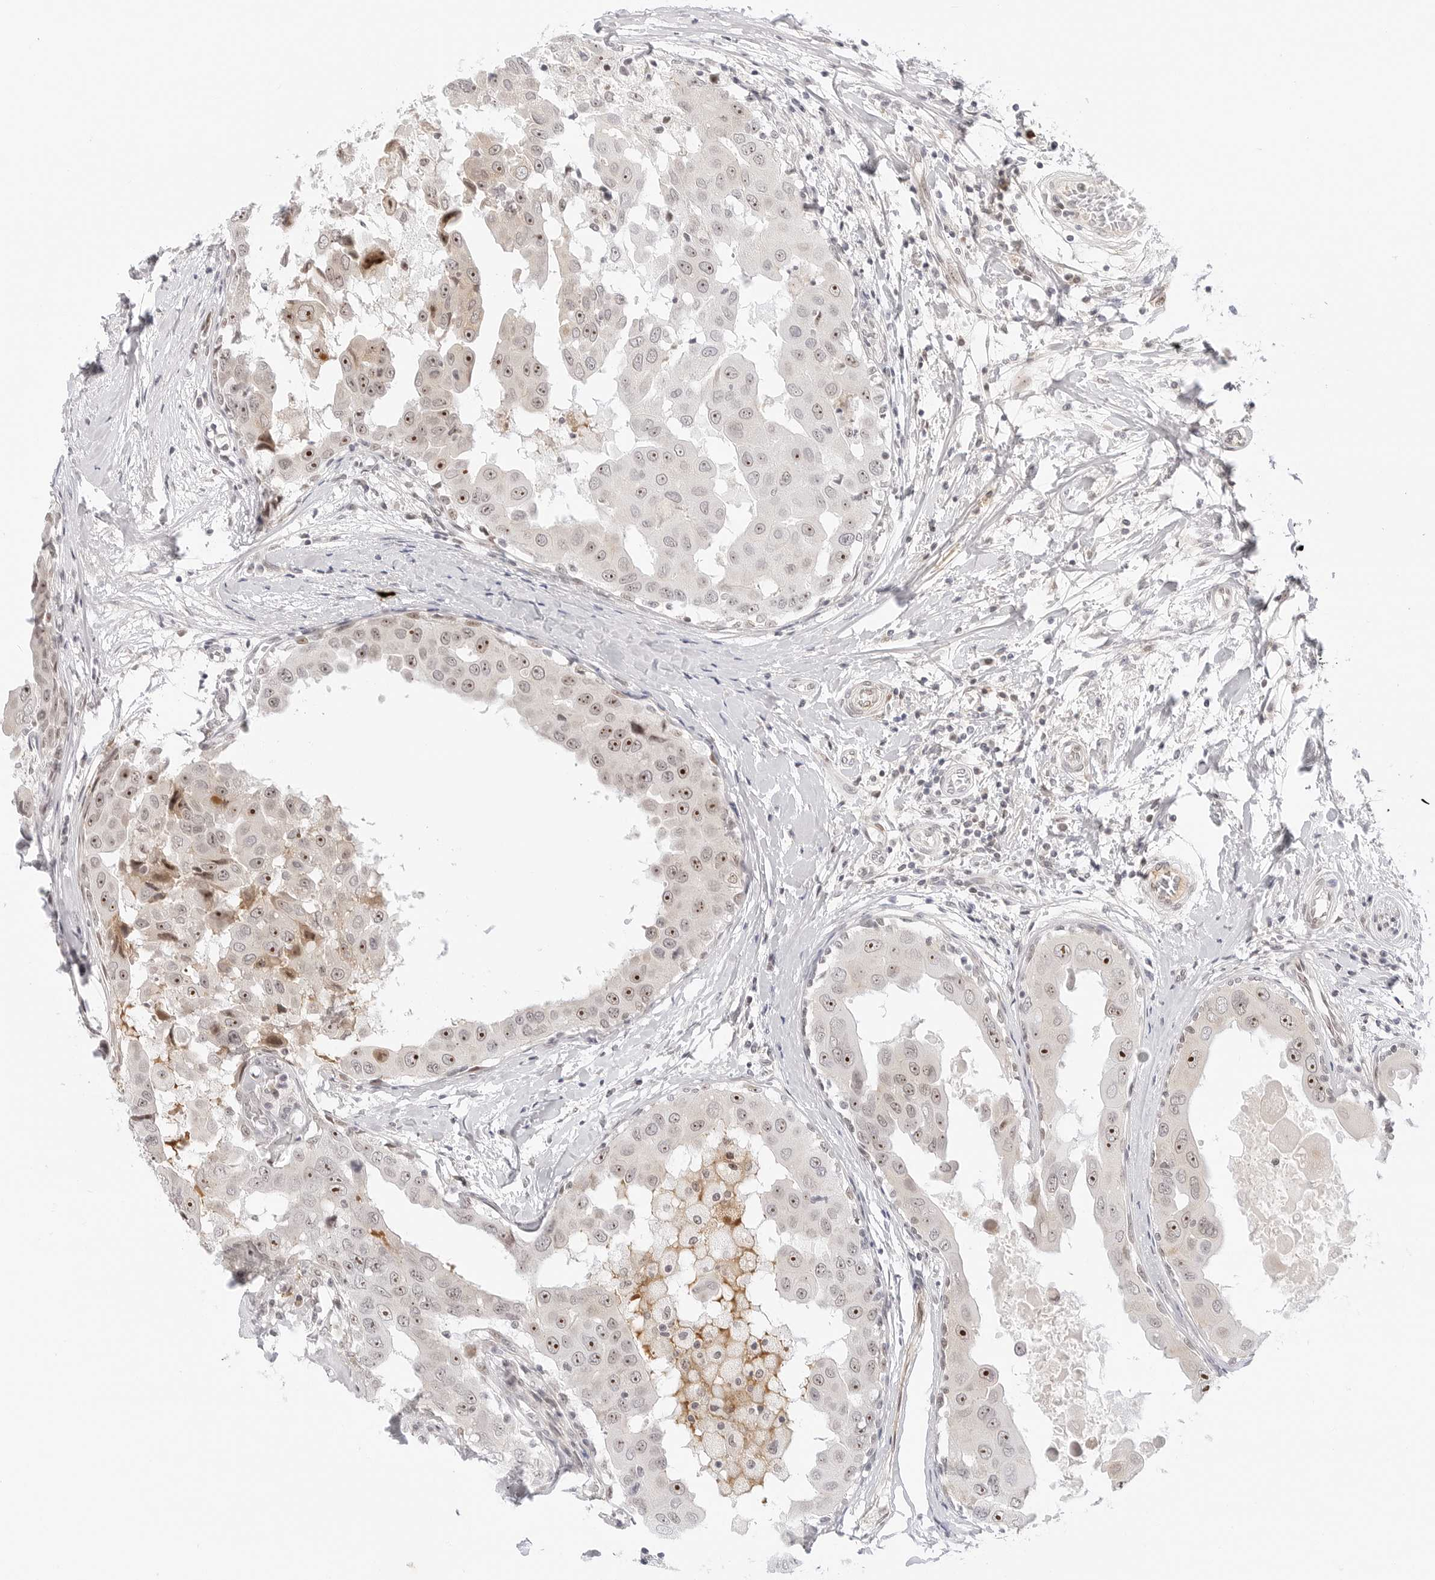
{"staining": {"intensity": "moderate", "quantity": "25%-75%", "location": "nuclear"}, "tissue": "breast cancer", "cell_type": "Tumor cells", "image_type": "cancer", "snomed": [{"axis": "morphology", "description": "Duct carcinoma"}, {"axis": "topography", "description": "Breast"}], "caption": "Tumor cells show medium levels of moderate nuclear positivity in approximately 25%-75% of cells in breast invasive ductal carcinoma.", "gene": "HIPK3", "patient": {"sex": "female", "age": 27}}